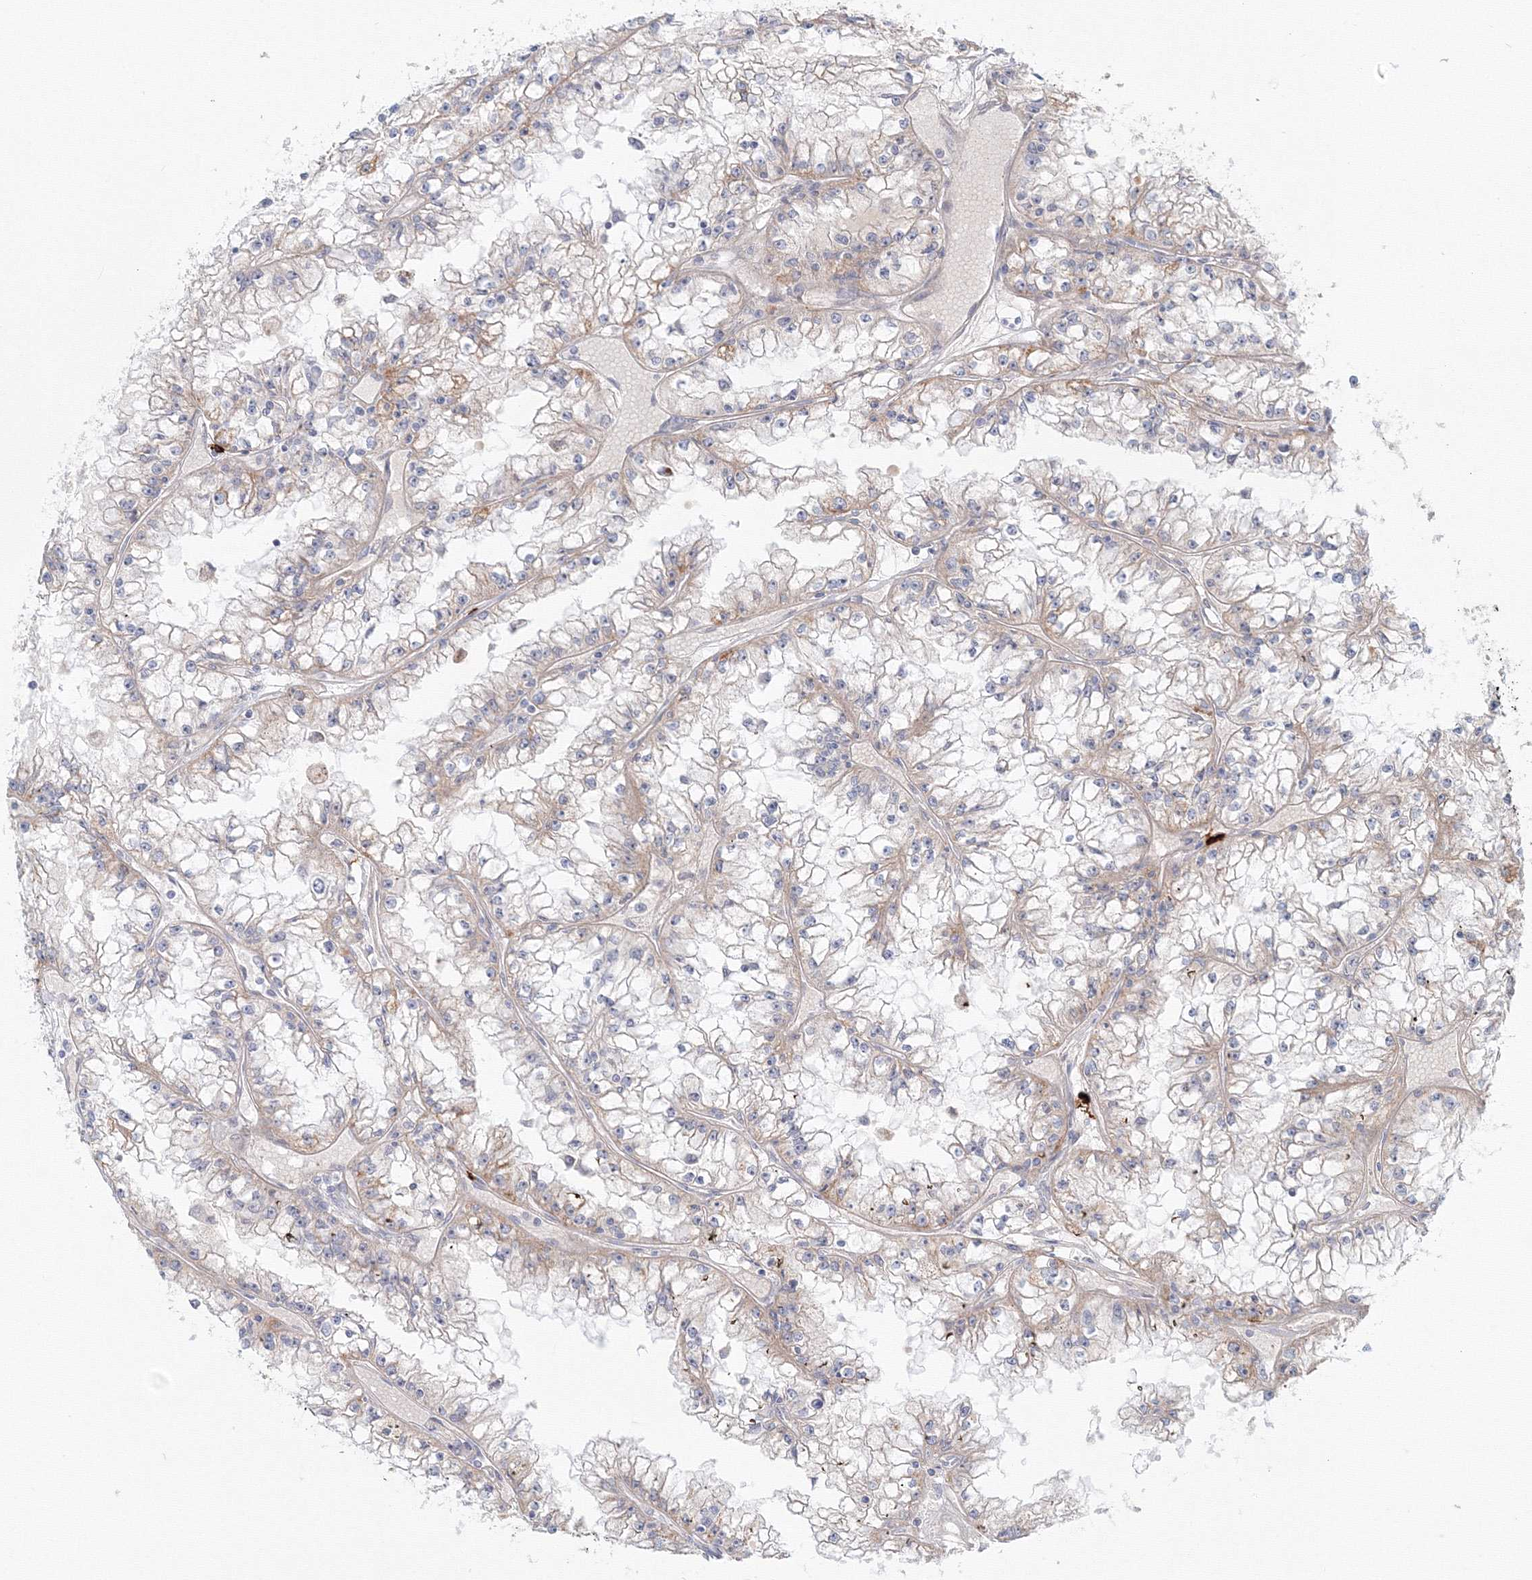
{"staining": {"intensity": "weak", "quantity": "25%-75%", "location": "cytoplasmic/membranous"}, "tissue": "renal cancer", "cell_type": "Tumor cells", "image_type": "cancer", "snomed": [{"axis": "morphology", "description": "Adenocarcinoma, NOS"}, {"axis": "topography", "description": "Kidney"}], "caption": "High-power microscopy captured an IHC image of adenocarcinoma (renal), revealing weak cytoplasmic/membranous positivity in approximately 25%-75% of tumor cells. (Brightfield microscopy of DAB IHC at high magnification).", "gene": "SH3PXD2A", "patient": {"sex": "male", "age": 56}}